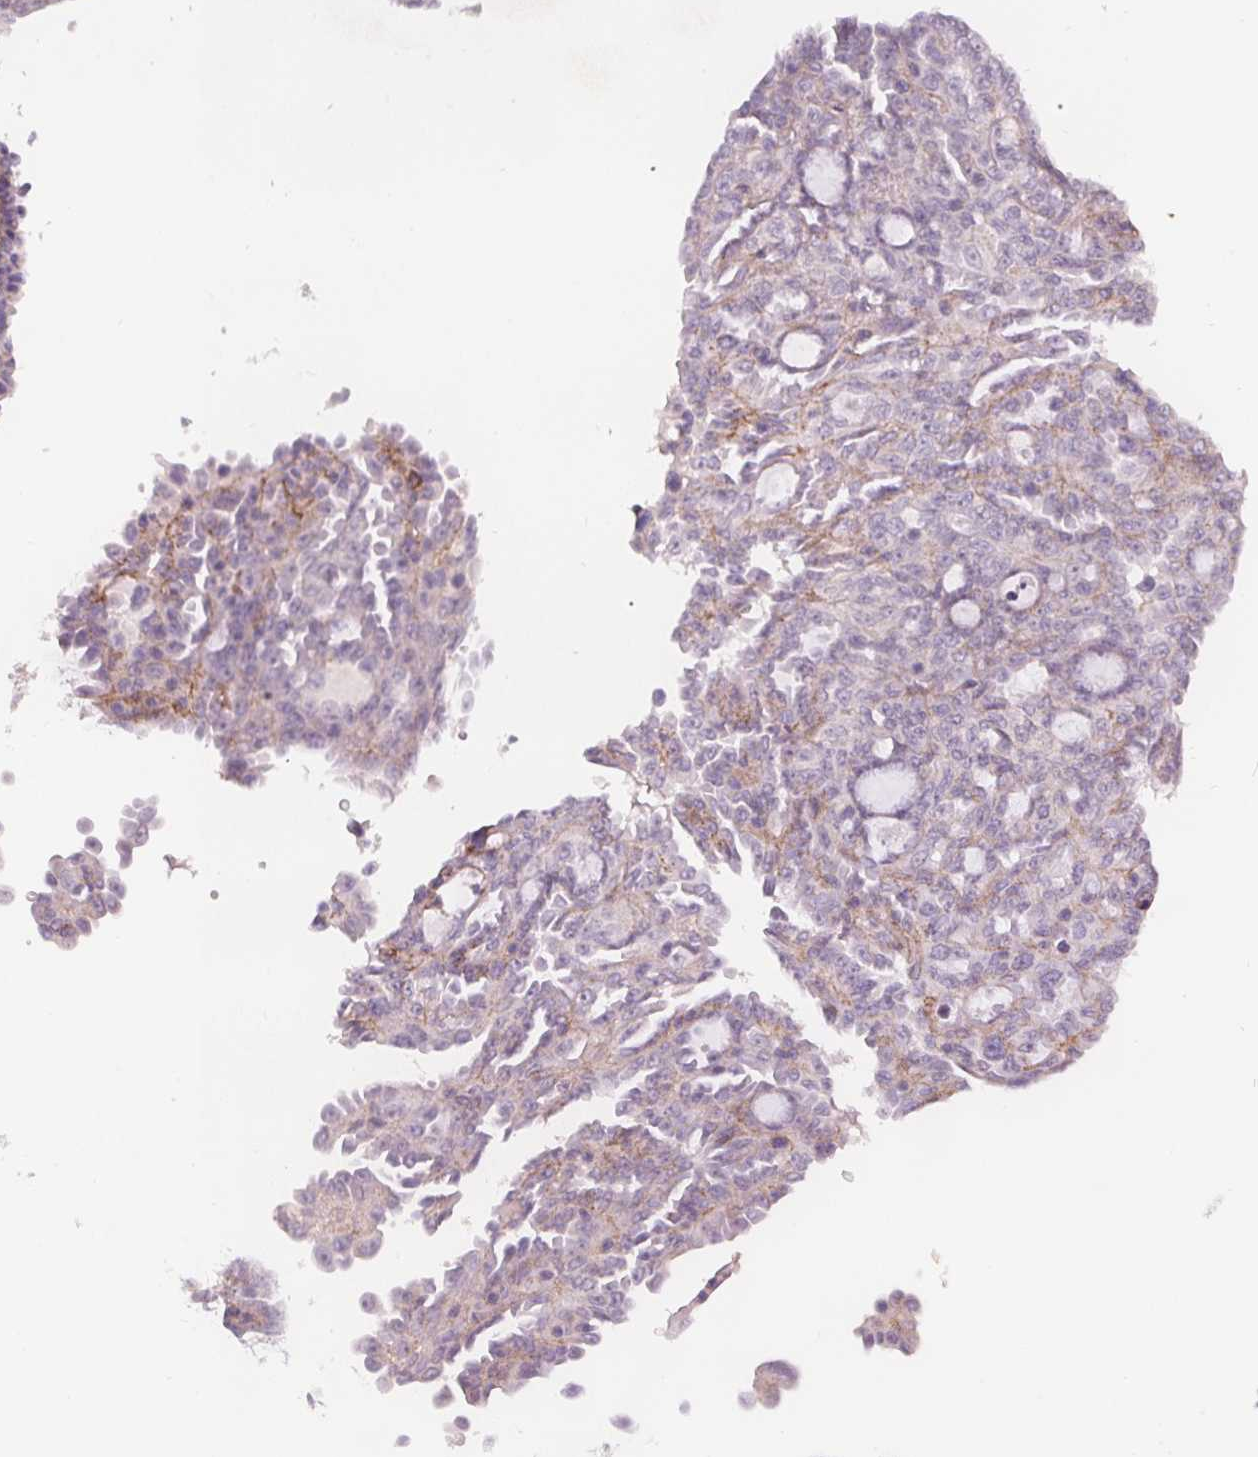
{"staining": {"intensity": "negative", "quantity": "none", "location": "none"}, "tissue": "ovarian cancer", "cell_type": "Tumor cells", "image_type": "cancer", "snomed": [{"axis": "morphology", "description": "Cystadenocarcinoma, serous, NOS"}, {"axis": "topography", "description": "Ovary"}], "caption": "Protein analysis of ovarian cancer (serous cystadenocarcinoma) demonstrates no significant staining in tumor cells. (Brightfield microscopy of DAB (3,3'-diaminobenzidine) IHC at high magnification).", "gene": "ATP1A1", "patient": {"sex": "female", "age": 71}}